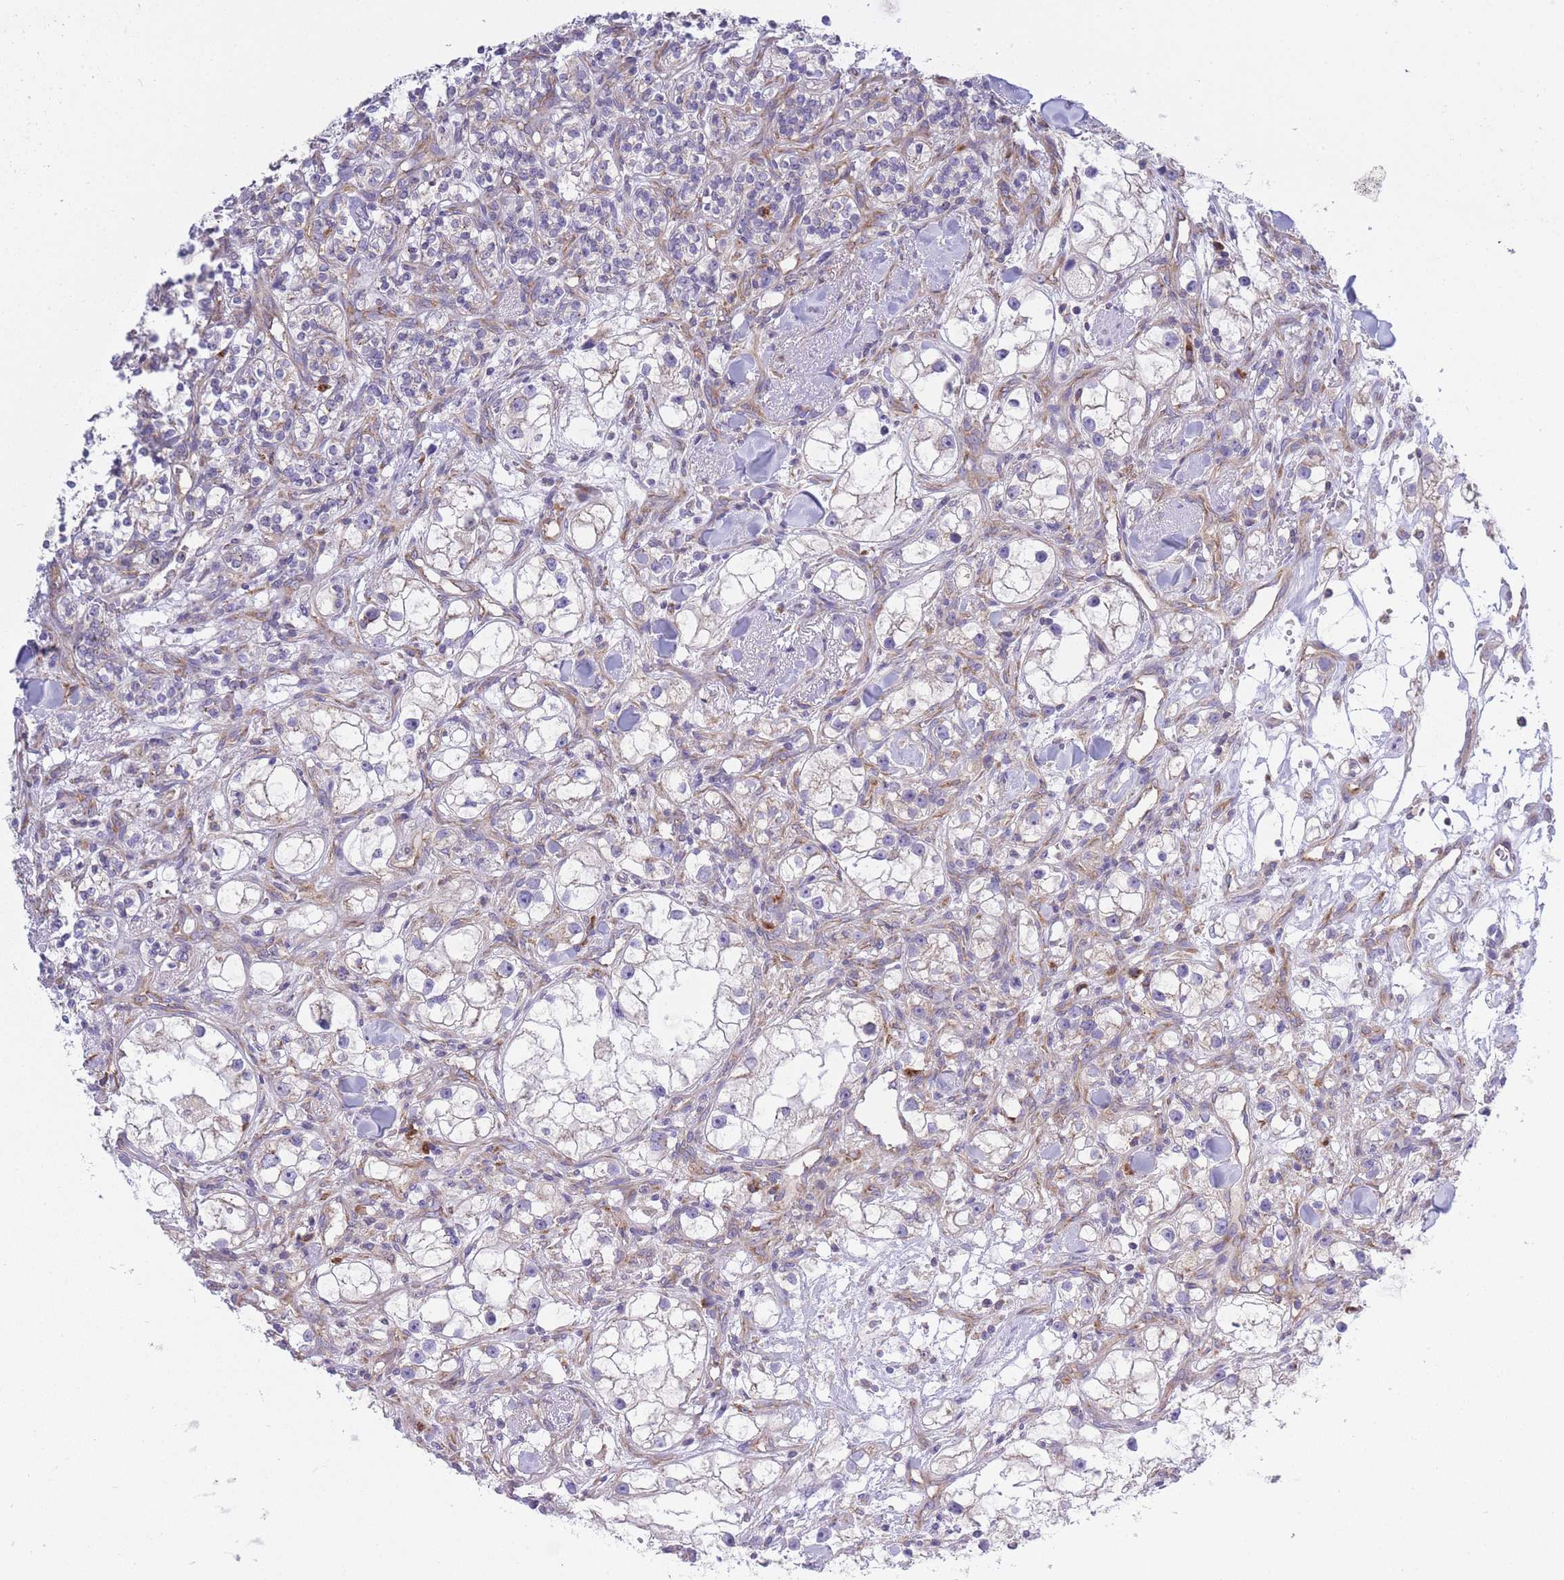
{"staining": {"intensity": "weak", "quantity": "<25%", "location": "cytoplasmic/membranous"}, "tissue": "renal cancer", "cell_type": "Tumor cells", "image_type": "cancer", "snomed": [{"axis": "morphology", "description": "Adenocarcinoma, NOS"}, {"axis": "topography", "description": "Kidney"}], "caption": "Immunohistochemistry (IHC) photomicrograph of human renal cancer (adenocarcinoma) stained for a protein (brown), which displays no expression in tumor cells.", "gene": "COPG2", "patient": {"sex": "male", "age": 77}}